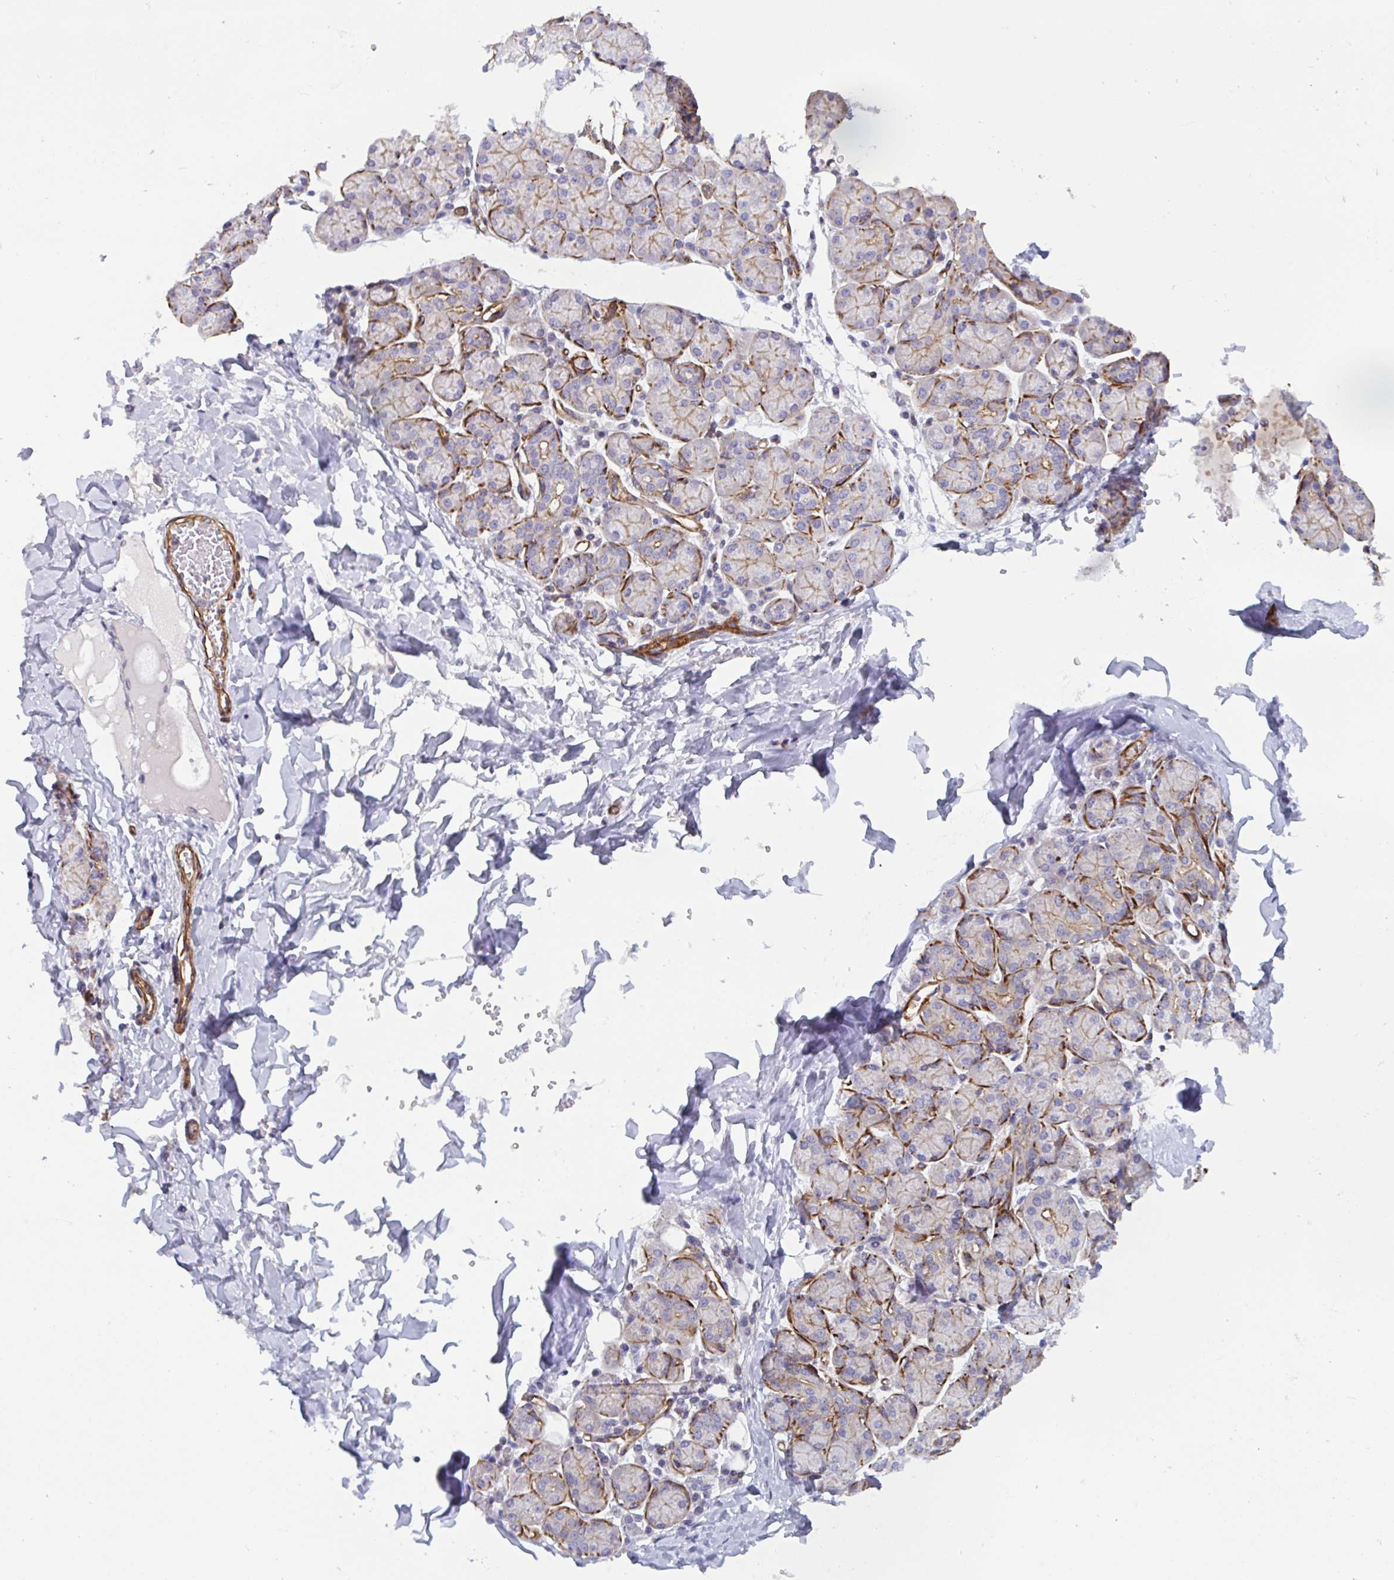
{"staining": {"intensity": "moderate", "quantity": "<25%", "location": "cytoplasmic/membranous"}, "tissue": "salivary gland", "cell_type": "Glandular cells", "image_type": "normal", "snomed": [{"axis": "morphology", "description": "Normal tissue, NOS"}, {"axis": "morphology", "description": "Inflammation, NOS"}, {"axis": "topography", "description": "Lymph node"}, {"axis": "topography", "description": "Salivary gland"}], "caption": "This is a micrograph of immunohistochemistry staining of unremarkable salivary gland, which shows moderate staining in the cytoplasmic/membranous of glandular cells.", "gene": "SHISA7", "patient": {"sex": "male", "age": 3}}